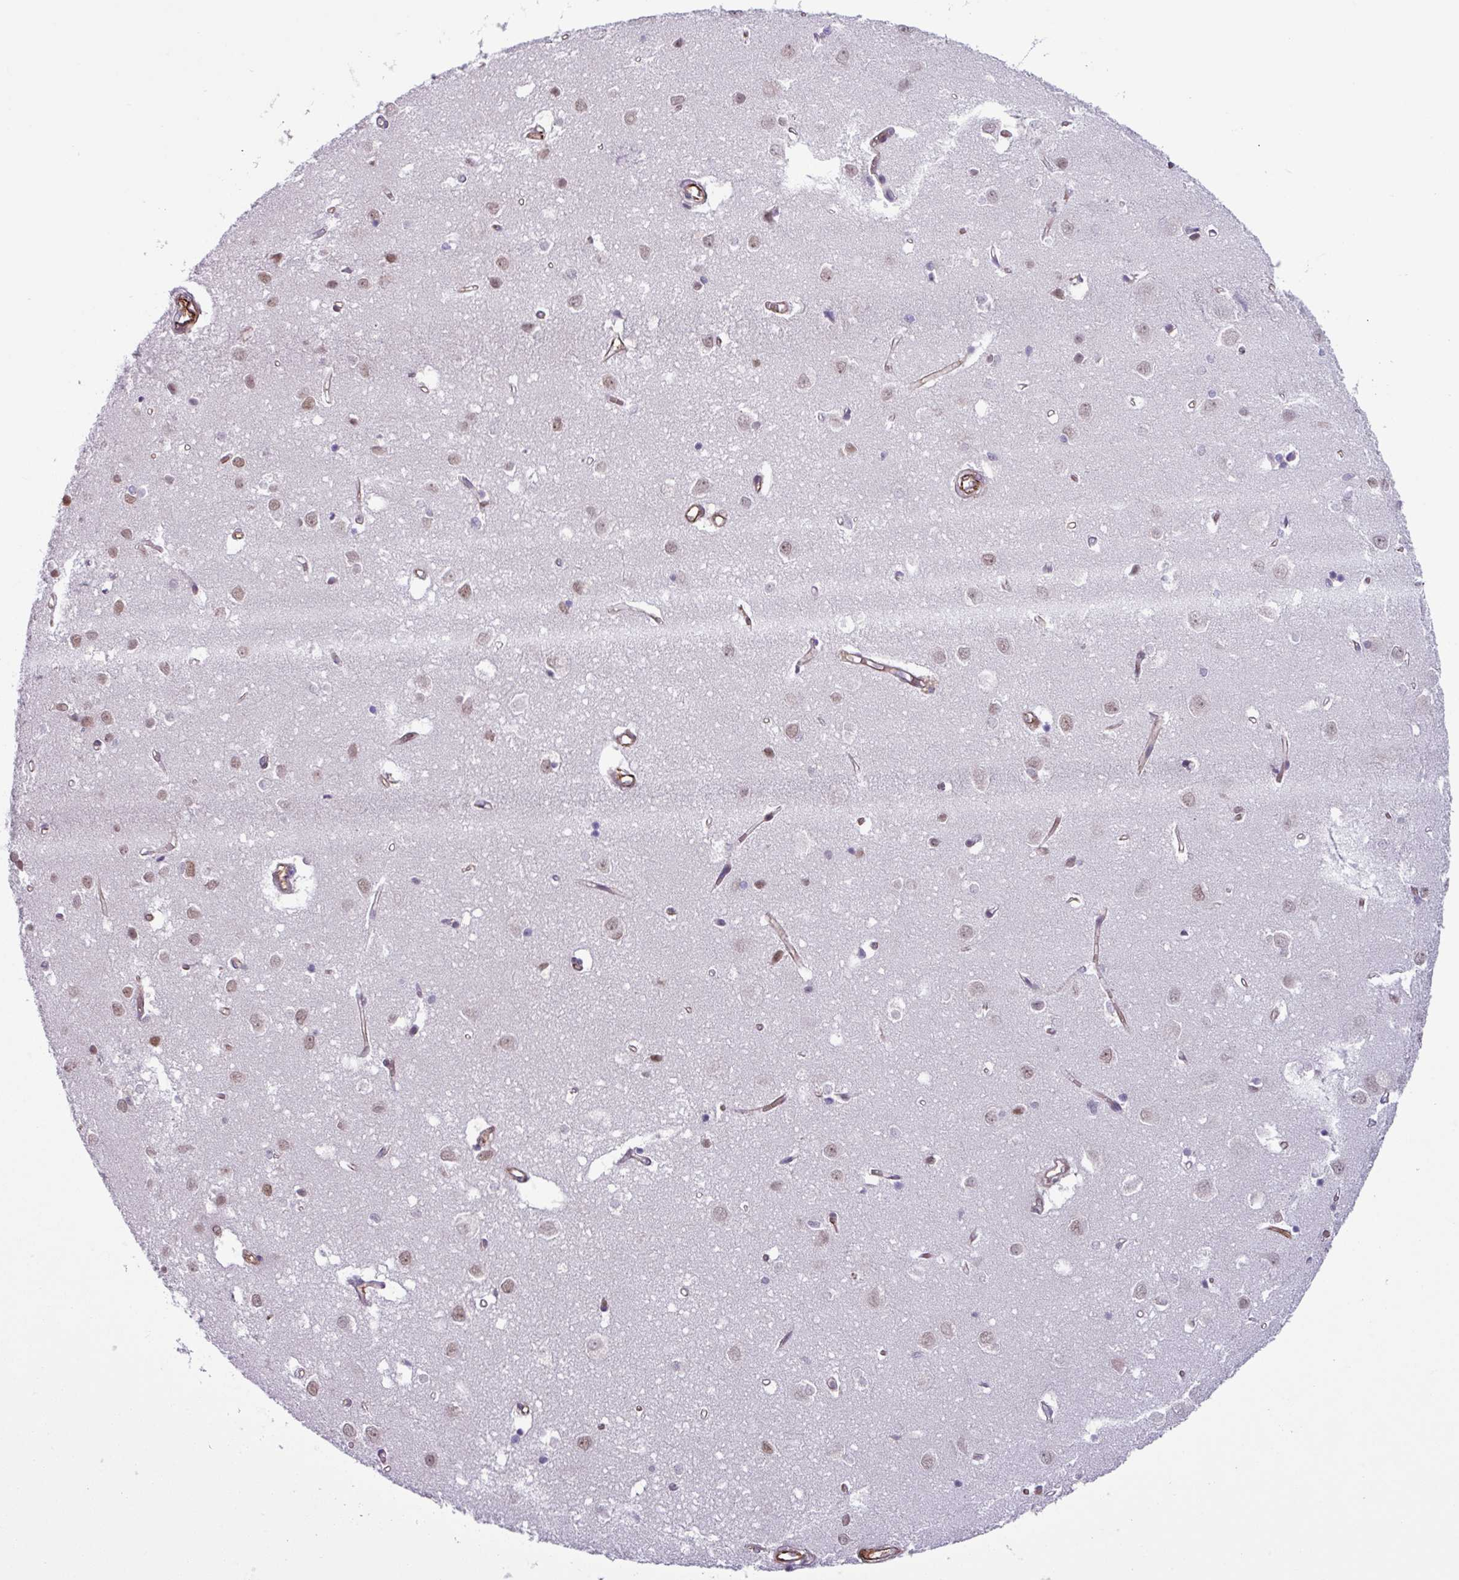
{"staining": {"intensity": "weak", "quantity": ">75%", "location": "nuclear"}, "tissue": "cerebral cortex", "cell_type": "Endothelial cells", "image_type": "normal", "snomed": [{"axis": "morphology", "description": "Normal tissue, NOS"}, {"axis": "topography", "description": "Cerebral cortex"}], "caption": "Benign cerebral cortex exhibits weak nuclear positivity in approximately >75% of endothelial cells The protein of interest is stained brown, and the nuclei are stained in blue (DAB (3,3'-diaminobenzidine) IHC with brightfield microscopy, high magnification)..", "gene": "CHD3", "patient": {"sex": "female", "age": 64}}